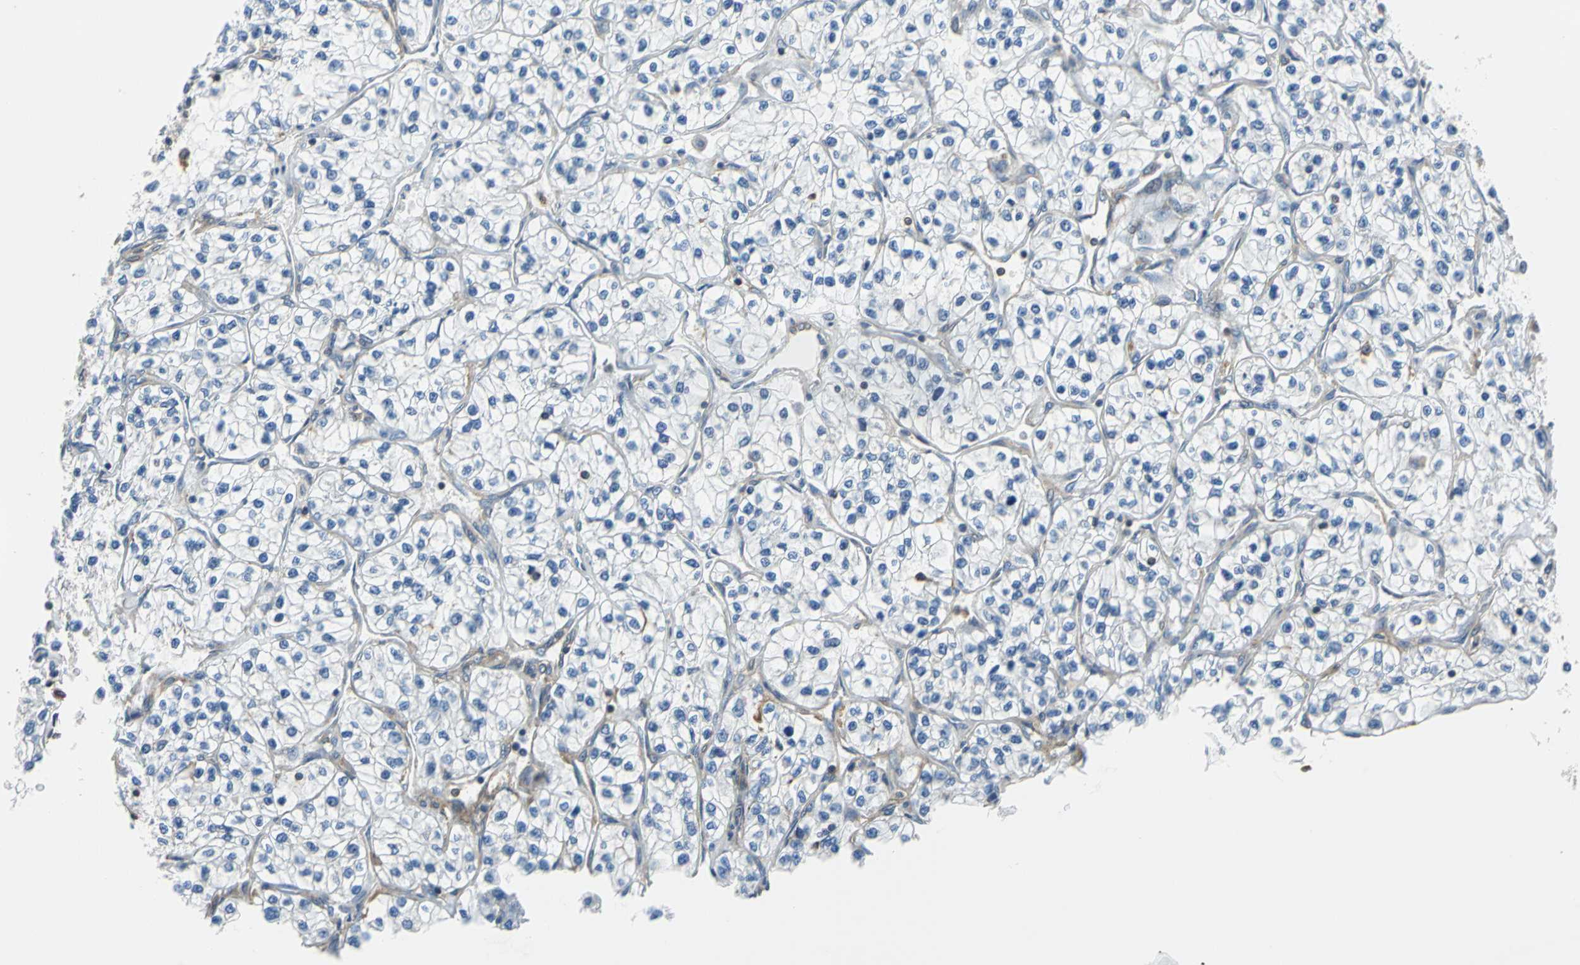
{"staining": {"intensity": "negative", "quantity": "none", "location": "none"}, "tissue": "renal cancer", "cell_type": "Tumor cells", "image_type": "cancer", "snomed": [{"axis": "morphology", "description": "Adenocarcinoma, NOS"}, {"axis": "topography", "description": "Kidney"}], "caption": "Renal adenocarcinoma stained for a protein using IHC exhibits no positivity tumor cells.", "gene": "ARPC3", "patient": {"sex": "female", "age": 57}}